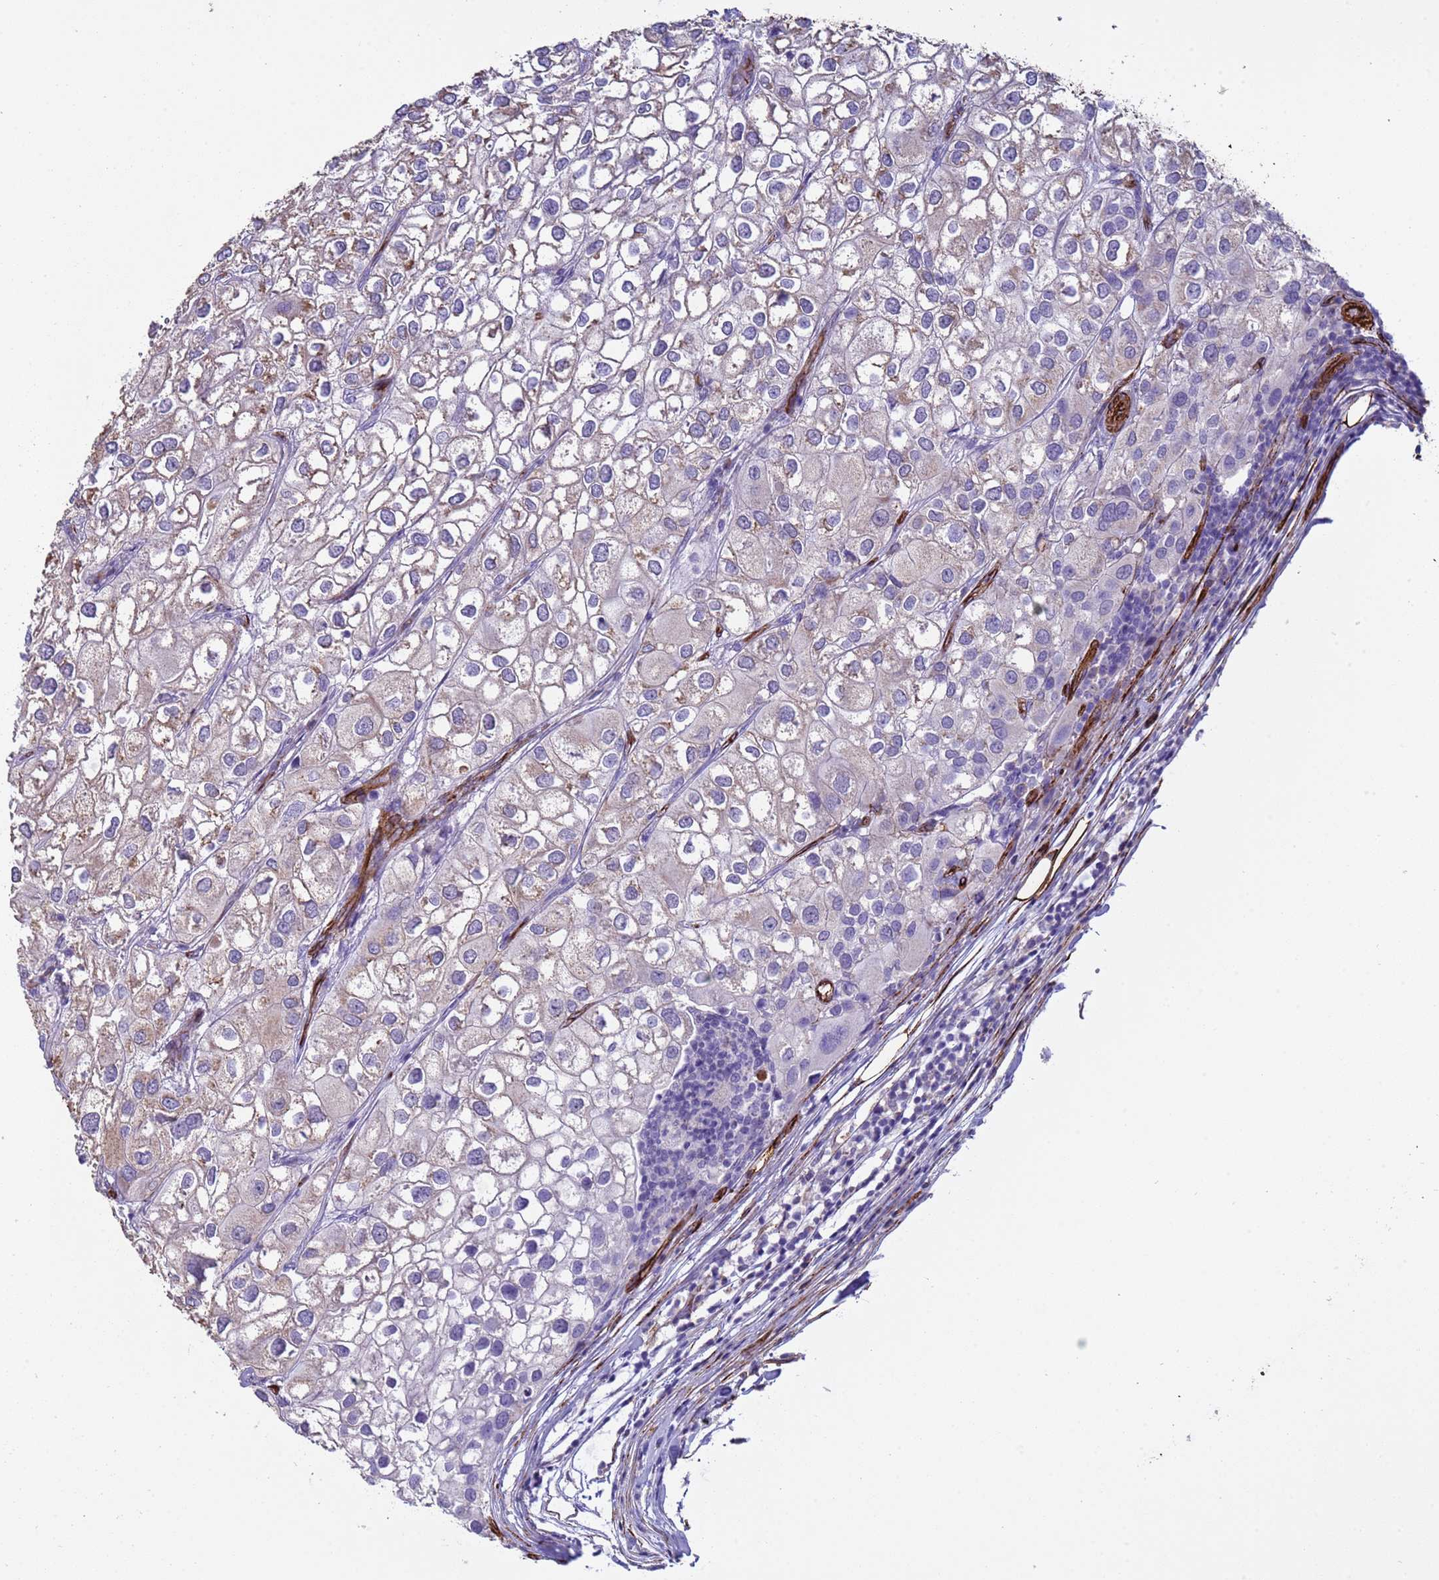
{"staining": {"intensity": "weak", "quantity": "<25%", "location": "cytoplasmic/membranous"}, "tissue": "urothelial cancer", "cell_type": "Tumor cells", "image_type": "cancer", "snomed": [{"axis": "morphology", "description": "Urothelial carcinoma, High grade"}, {"axis": "topography", "description": "Urinary bladder"}], "caption": "DAB (3,3'-diaminobenzidine) immunohistochemical staining of urothelial cancer shows no significant staining in tumor cells.", "gene": "GASK1A", "patient": {"sex": "male", "age": 64}}